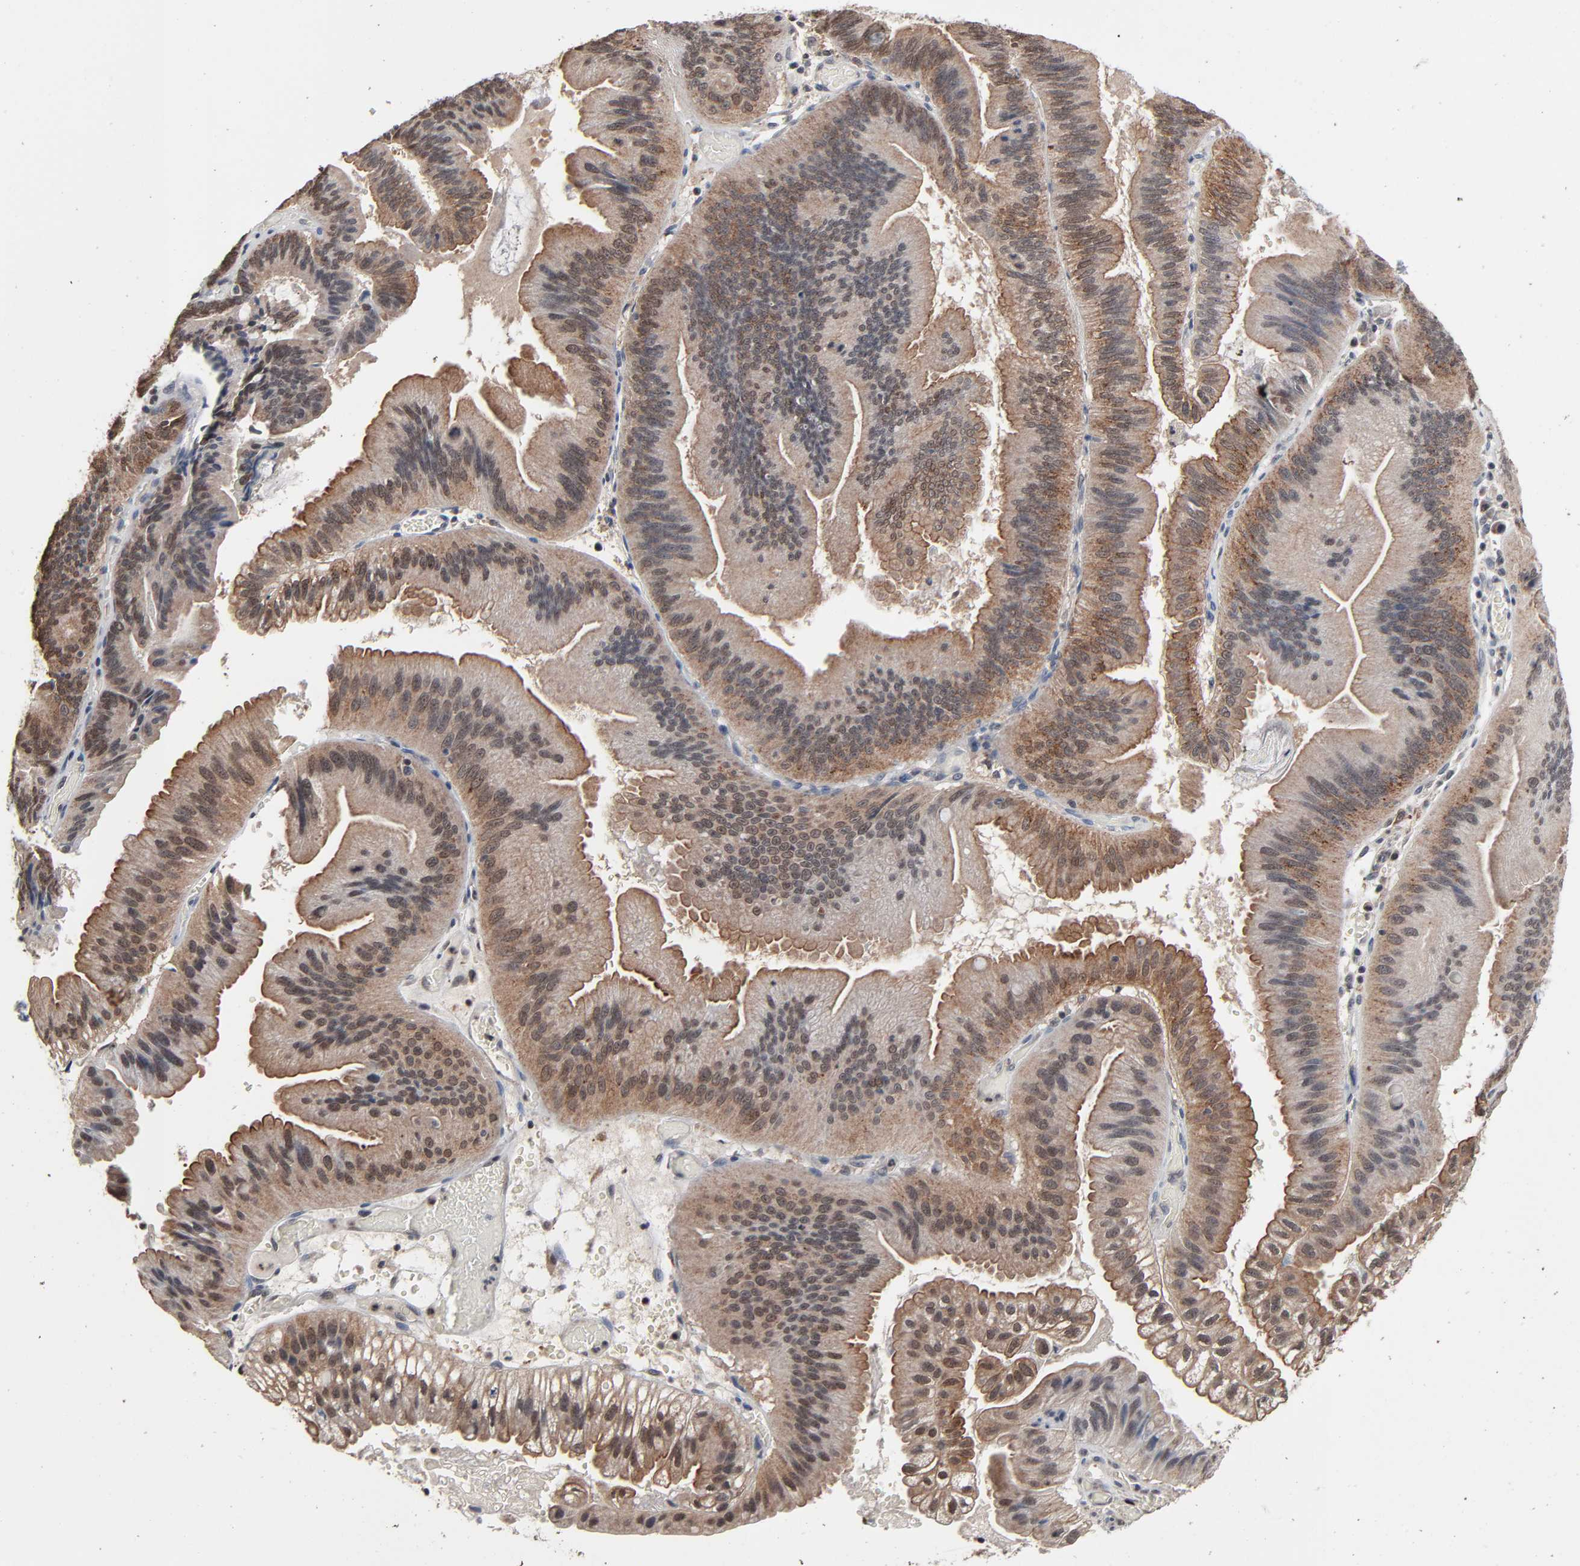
{"staining": {"intensity": "moderate", "quantity": ">75%", "location": "cytoplasmic/membranous"}, "tissue": "pancreatic cancer", "cell_type": "Tumor cells", "image_type": "cancer", "snomed": [{"axis": "morphology", "description": "Adenocarcinoma, NOS"}, {"axis": "topography", "description": "Pancreas"}], "caption": "This is an image of IHC staining of pancreatic adenocarcinoma, which shows moderate staining in the cytoplasmic/membranous of tumor cells.", "gene": "ZNF419", "patient": {"sex": "male", "age": 82}}